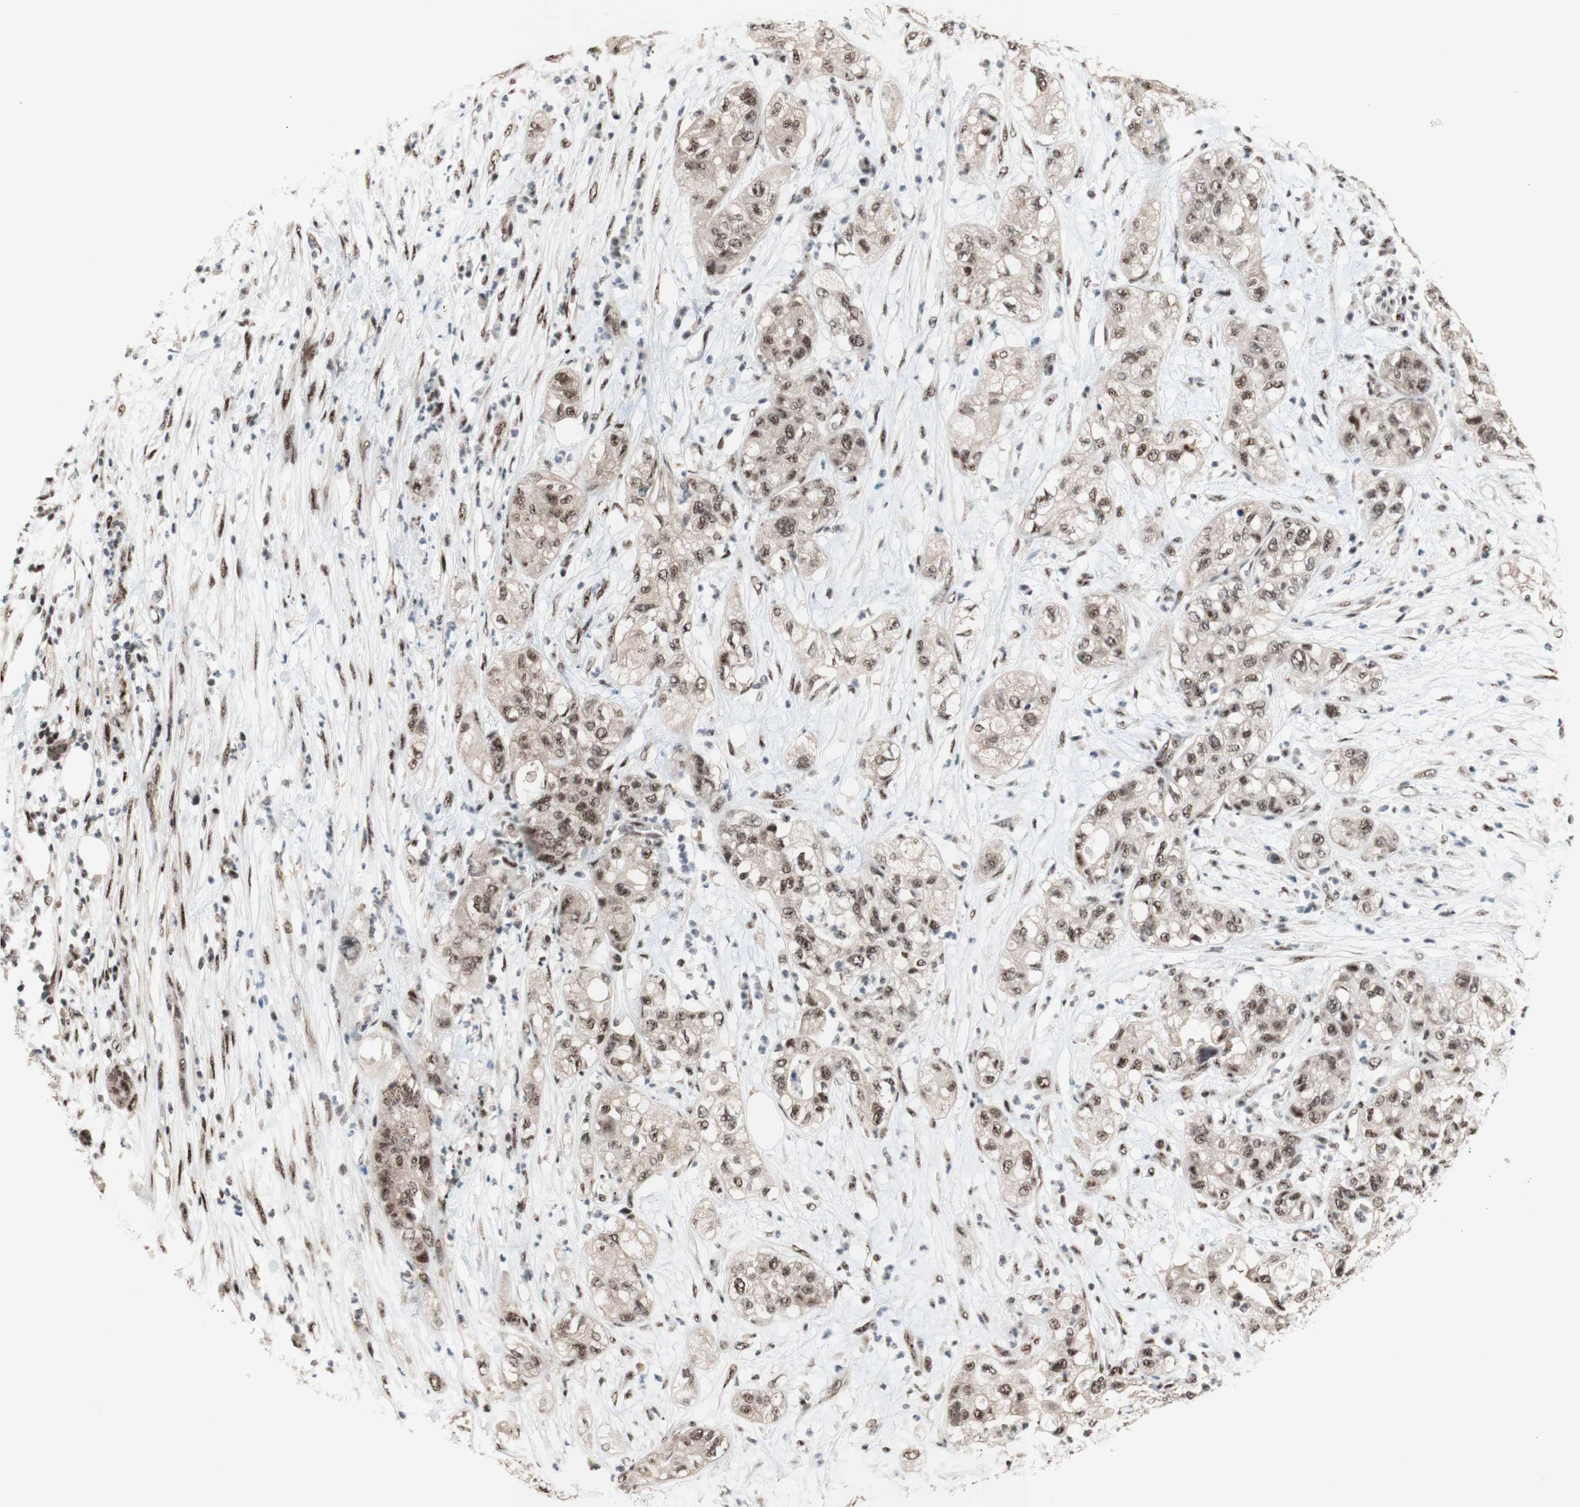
{"staining": {"intensity": "moderate", "quantity": ">75%", "location": "nuclear"}, "tissue": "pancreatic cancer", "cell_type": "Tumor cells", "image_type": "cancer", "snomed": [{"axis": "morphology", "description": "Adenocarcinoma, NOS"}, {"axis": "topography", "description": "Pancreas"}], "caption": "Immunohistochemistry (IHC) of human pancreatic cancer (adenocarcinoma) exhibits medium levels of moderate nuclear positivity in approximately >75% of tumor cells.", "gene": "TLE1", "patient": {"sex": "female", "age": 78}}